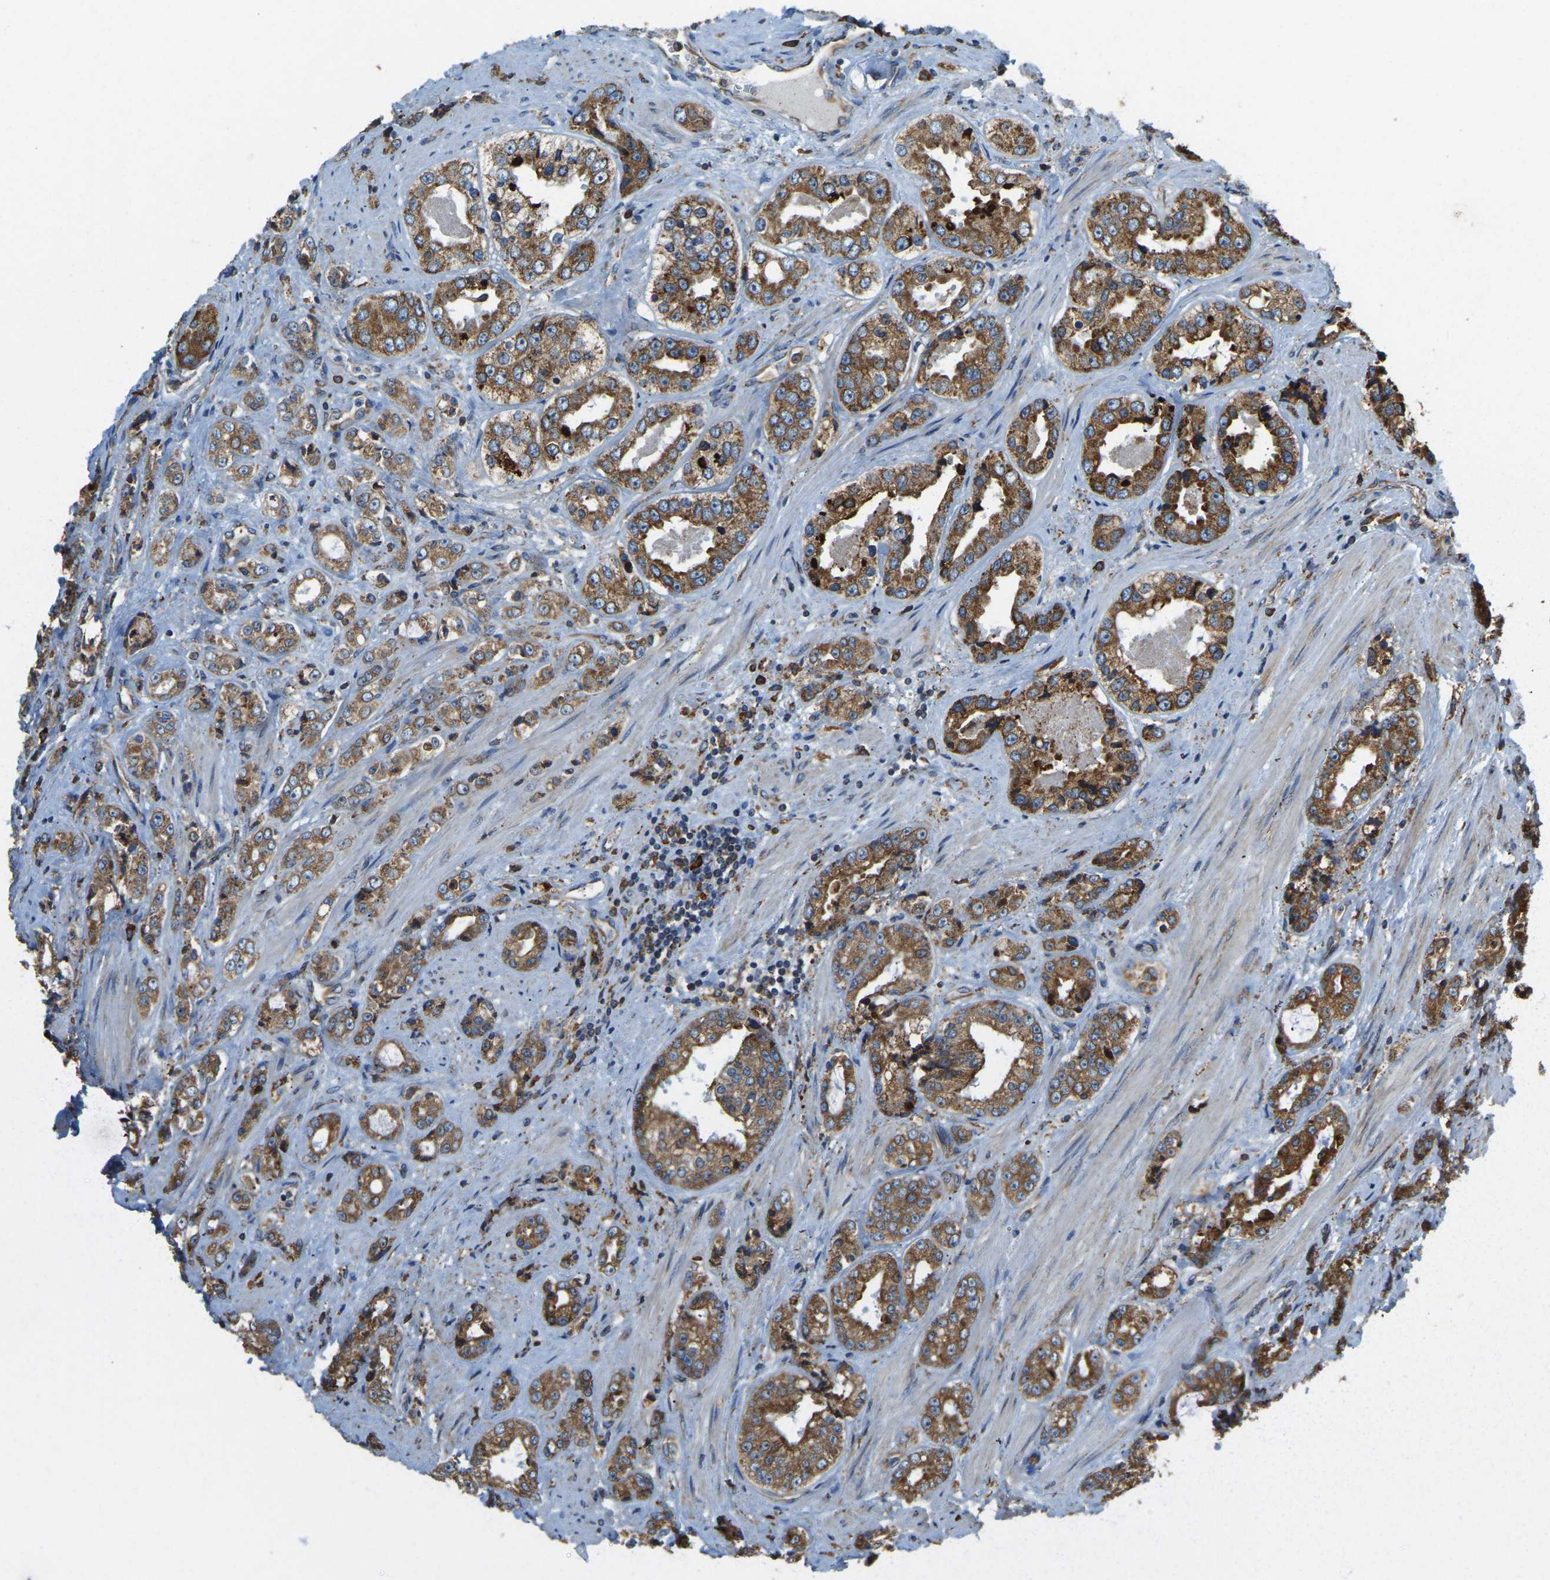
{"staining": {"intensity": "moderate", "quantity": ">75%", "location": "cytoplasmic/membranous"}, "tissue": "prostate cancer", "cell_type": "Tumor cells", "image_type": "cancer", "snomed": [{"axis": "morphology", "description": "Adenocarcinoma, High grade"}, {"axis": "topography", "description": "Prostate"}], "caption": "Protein positivity by immunohistochemistry displays moderate cytoplasmic/membranous staining in approximately >75% of tumor cells in prostate cancer.", "gene": "RNF115", "patient": {"sex": "male", "age": 61}}